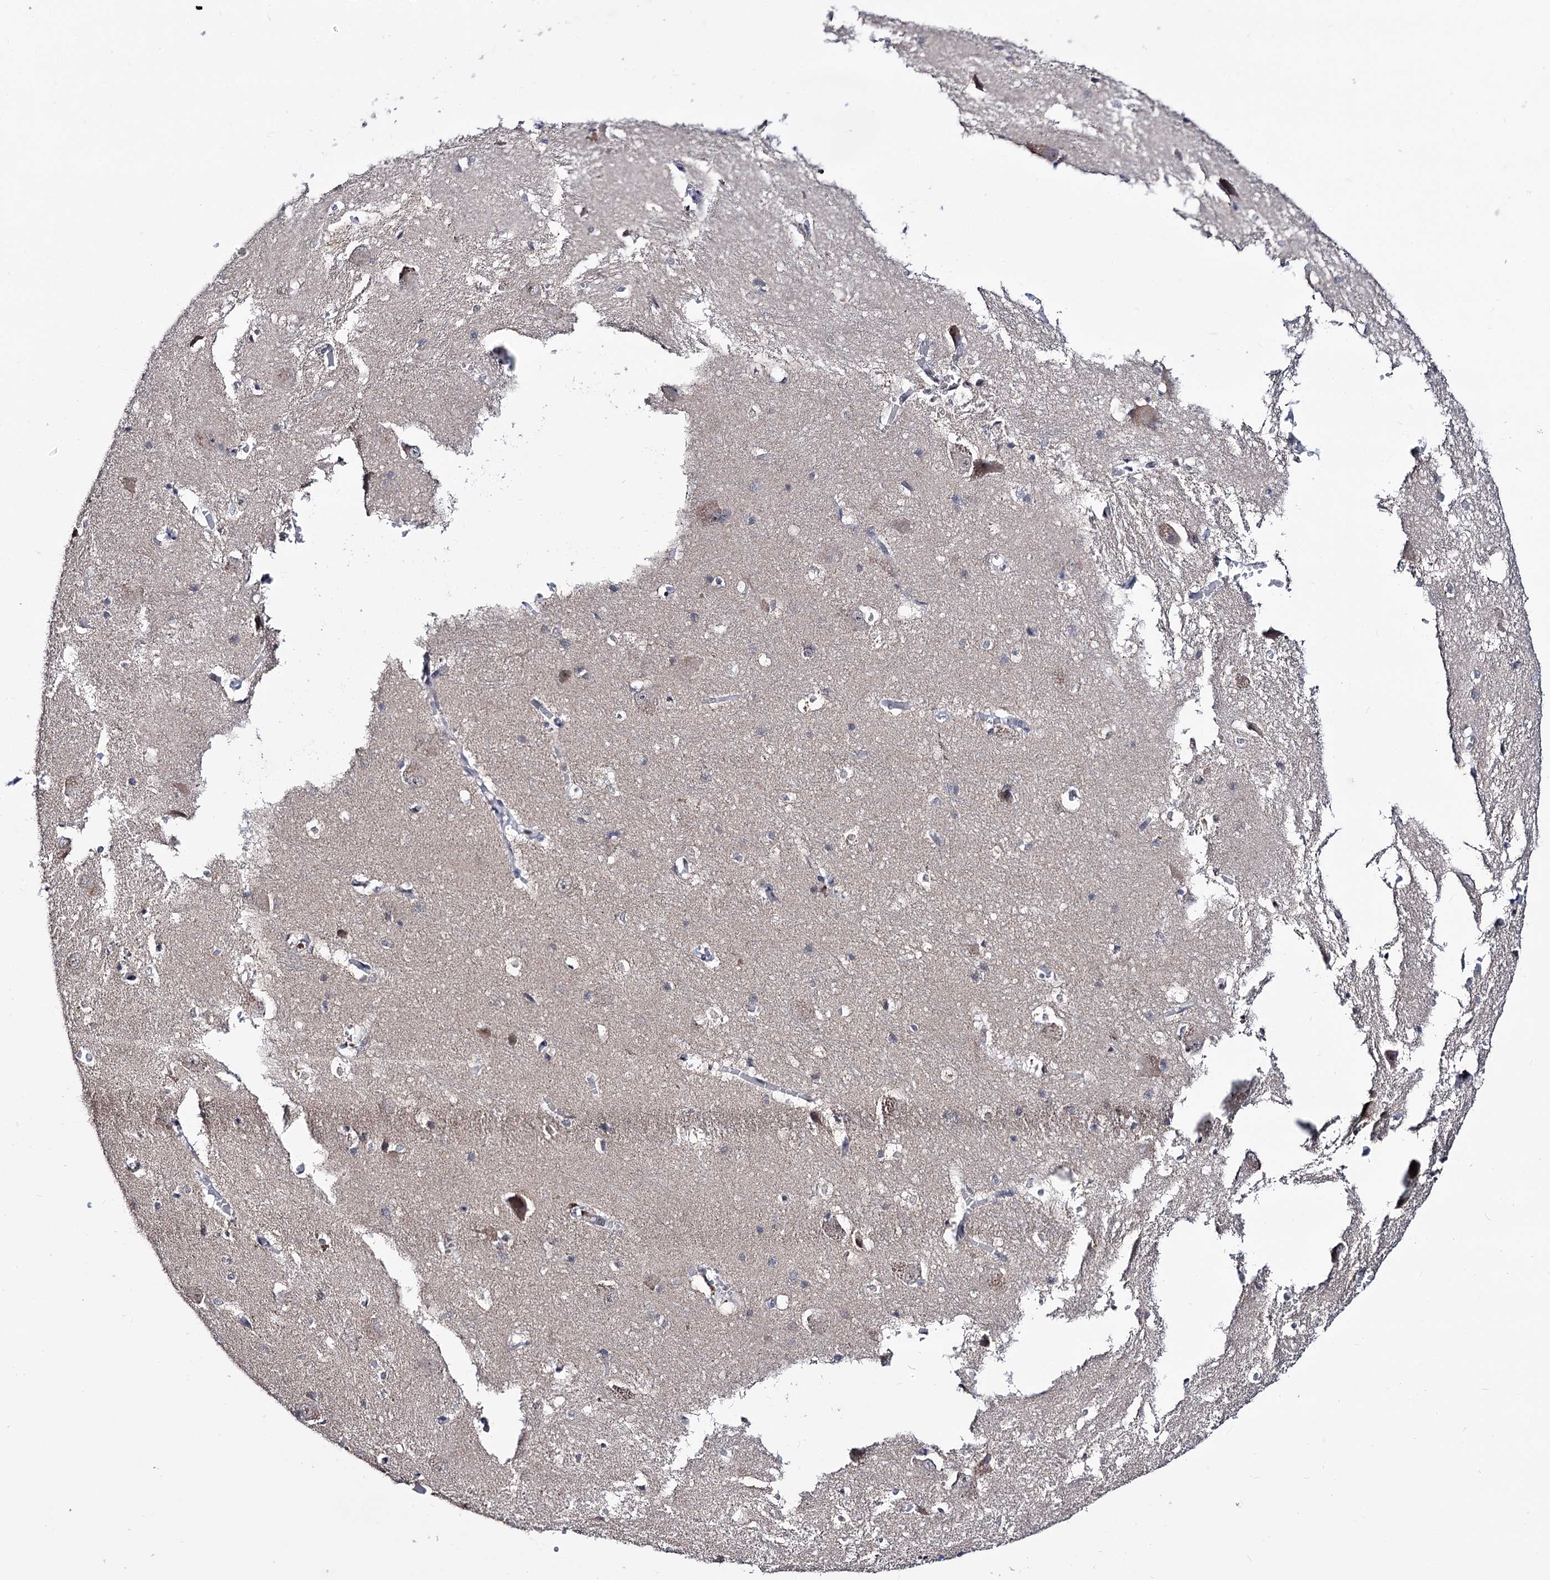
{"staining": {"intensity": "weak", "quantity": "<25%", "location": "cytoplasmic/membranous,nuclear"}, "tissue": "caudate", "cell_type": "Glial cells", "image_type": "normal", "snomed": [{"axis": "morphology", "description": "Normal tissue, NOS"}, {"axis": "topography", "description": "Lateral ventricle wall"}], "caption": "Protein analysis of normal caudate displays no significant staining in glial cells.", "gene": "SMCHD1", "patient": {"sex": "male", "age": 37}}